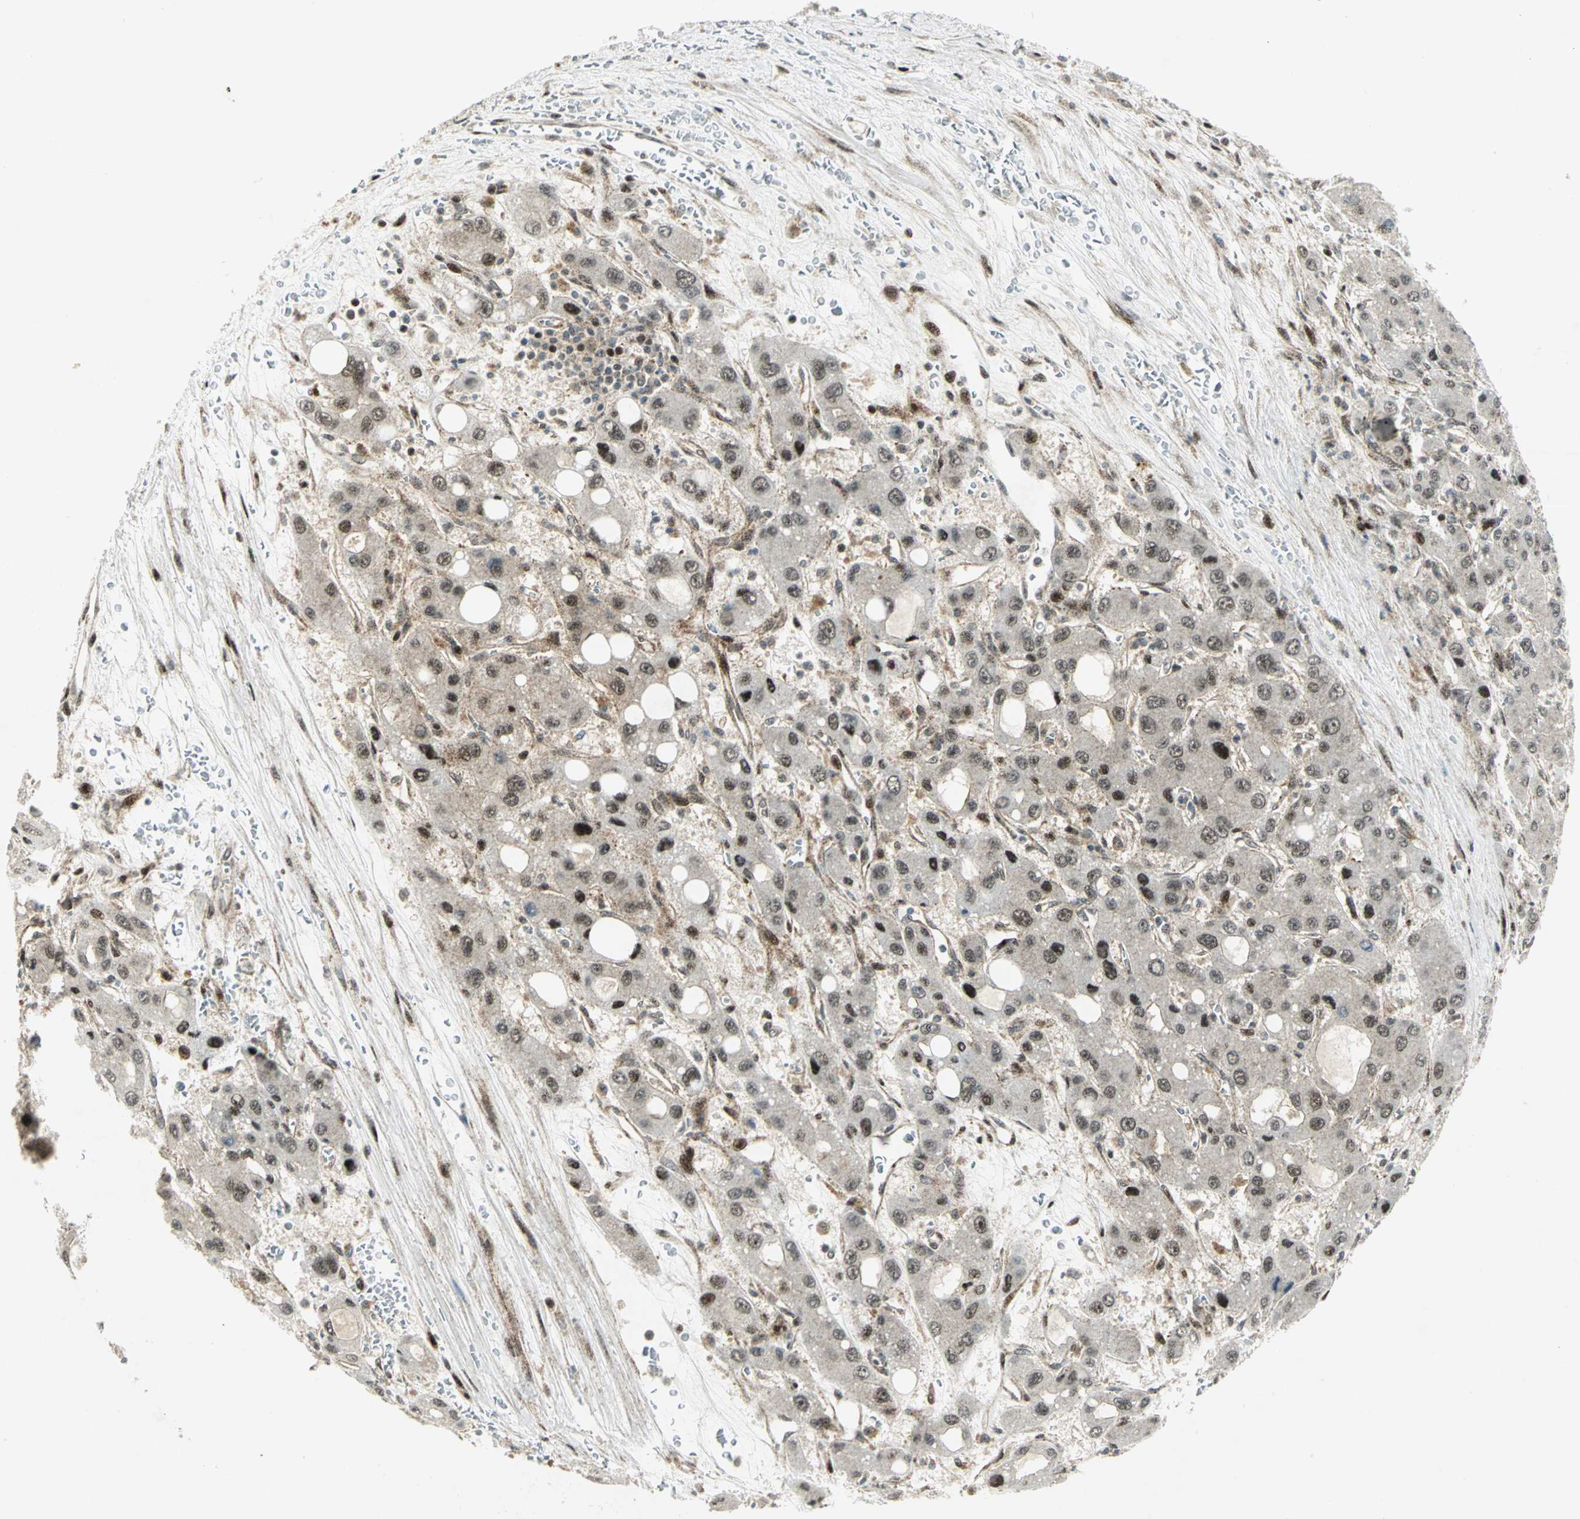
{"staining": {"intensity": "moderate", "quantity": "25%-75%", "location": "cytoplasmic/membranous,nuclear"}, "tissue": "liver cancer", "cell_type": "Tumor cells", "image_type": "cancer", "snomed": [{"axis": "morphology", "description": "Carcinoma, Hepatocellular, NOS"}, {"axis": "topography", "description": "Liver"}], "caption": "High-magnification brightfield microscopy of liver cancer (hepatocellular carcinoma) stained with DAB (brown) and counterstained with hematoxylin (blue). tumor cells exhibit moderate cytoplasmic/membranous and nuclear positivity is seen in about25%-75% of cells. (DAB IHC with brightfield microscopy, high magnification).", "gene": "COPS5", "patient": {"sex": "male", "age": 55}}